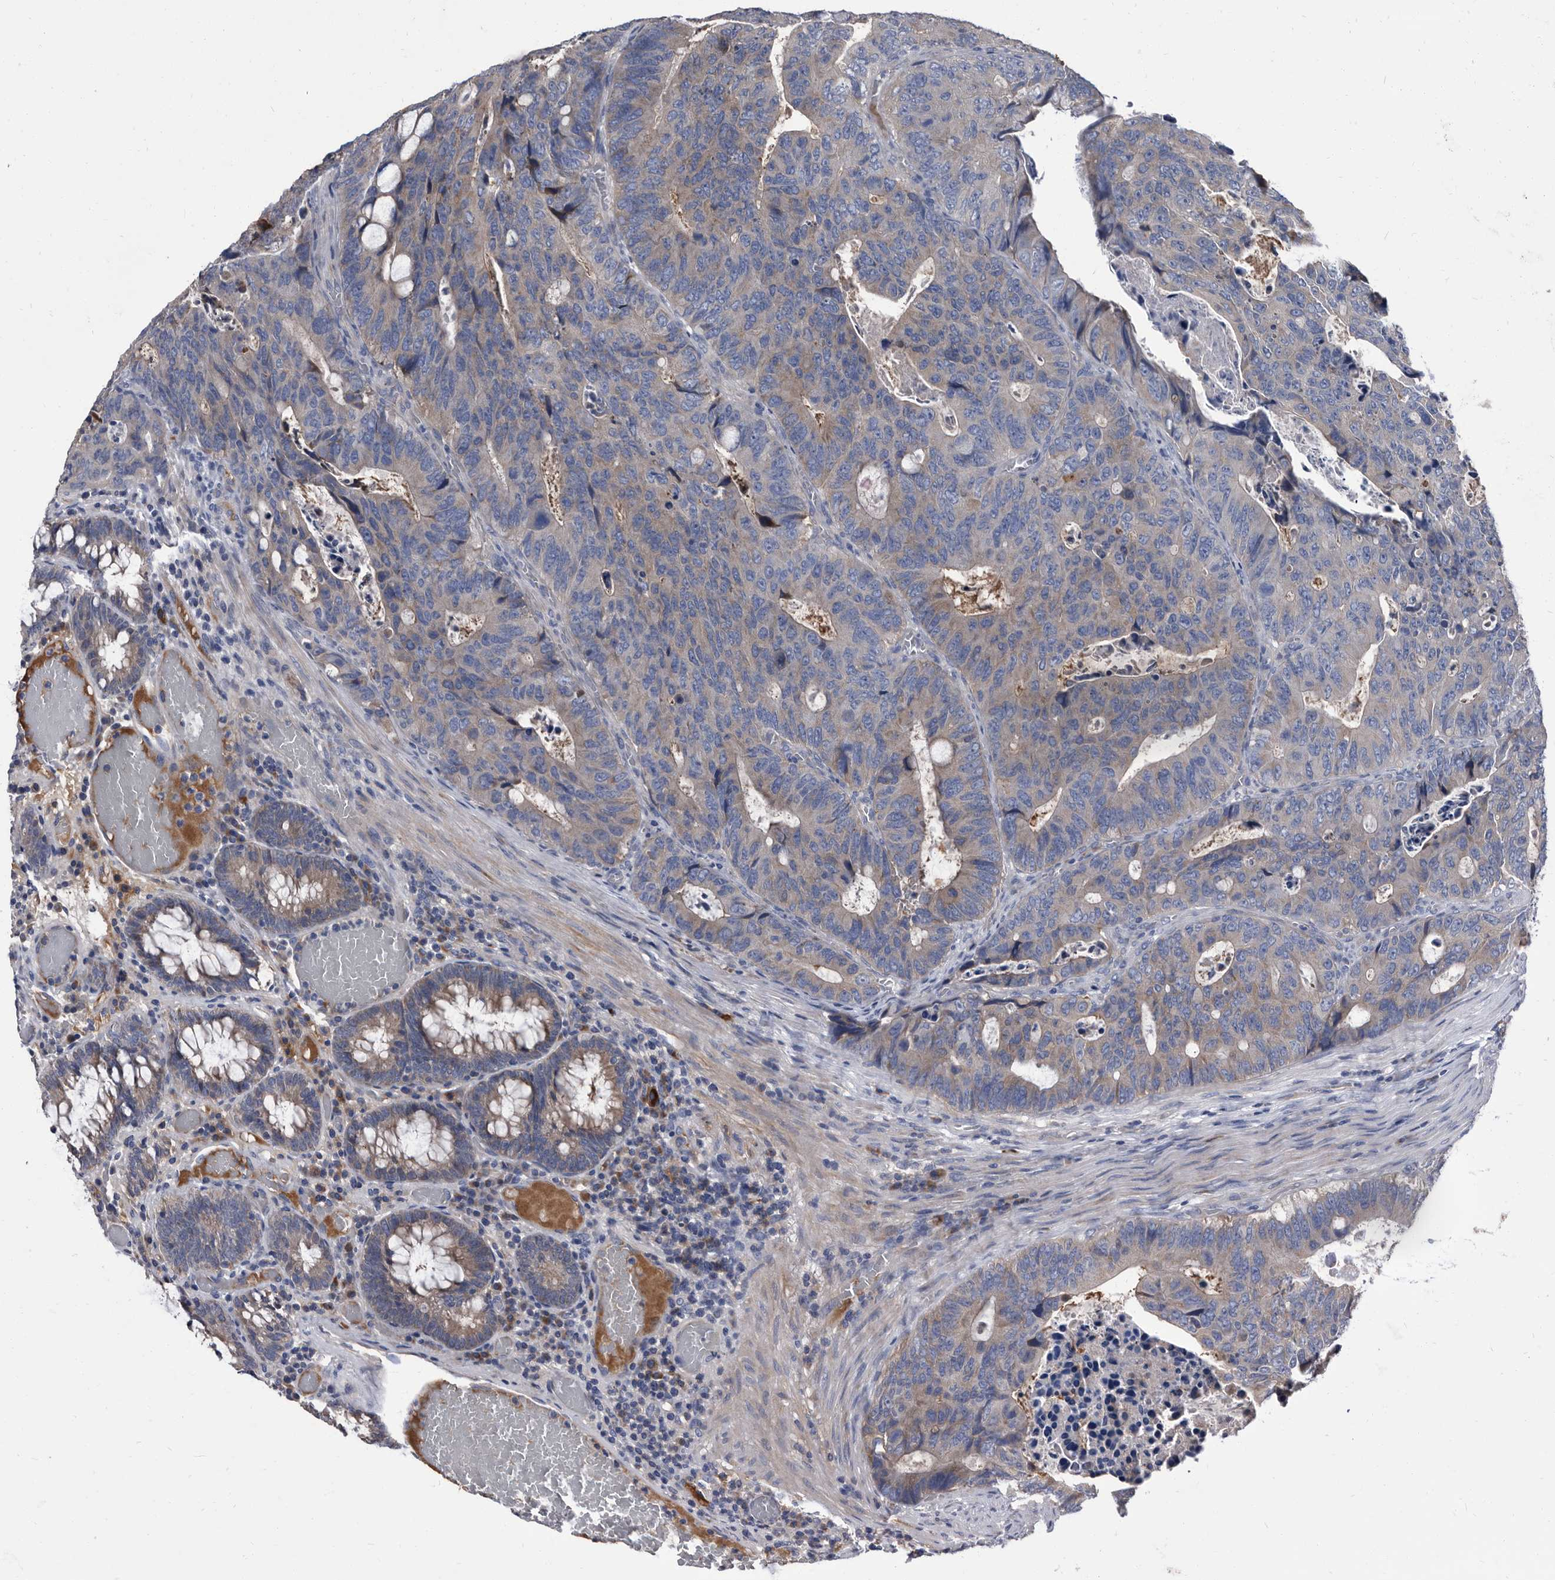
{"staining": {"intensity": "weak", "quantity": ">75%", "location": "cytoplasmic/membranous"}, "tissue": "colorectal cancer", "cell_type": "Tumor cells", "image_type": "cancer", "snomed": [{"axis": "morphology", "description": "Adenocarcinoma, NOS"}, {"axis": "topography", "description": "Colon"}], "caption": "Immunohistochemistry (IHC) histopathology image of adenocarcinoma (colorectal) stained for a protein (brown), which displays low levels of weak cytoplasmic/membranous positivity in approximately >75% of tumor cells.", "gene": "DTNBP1", "patient": {"sex": "male", "age": 87}}